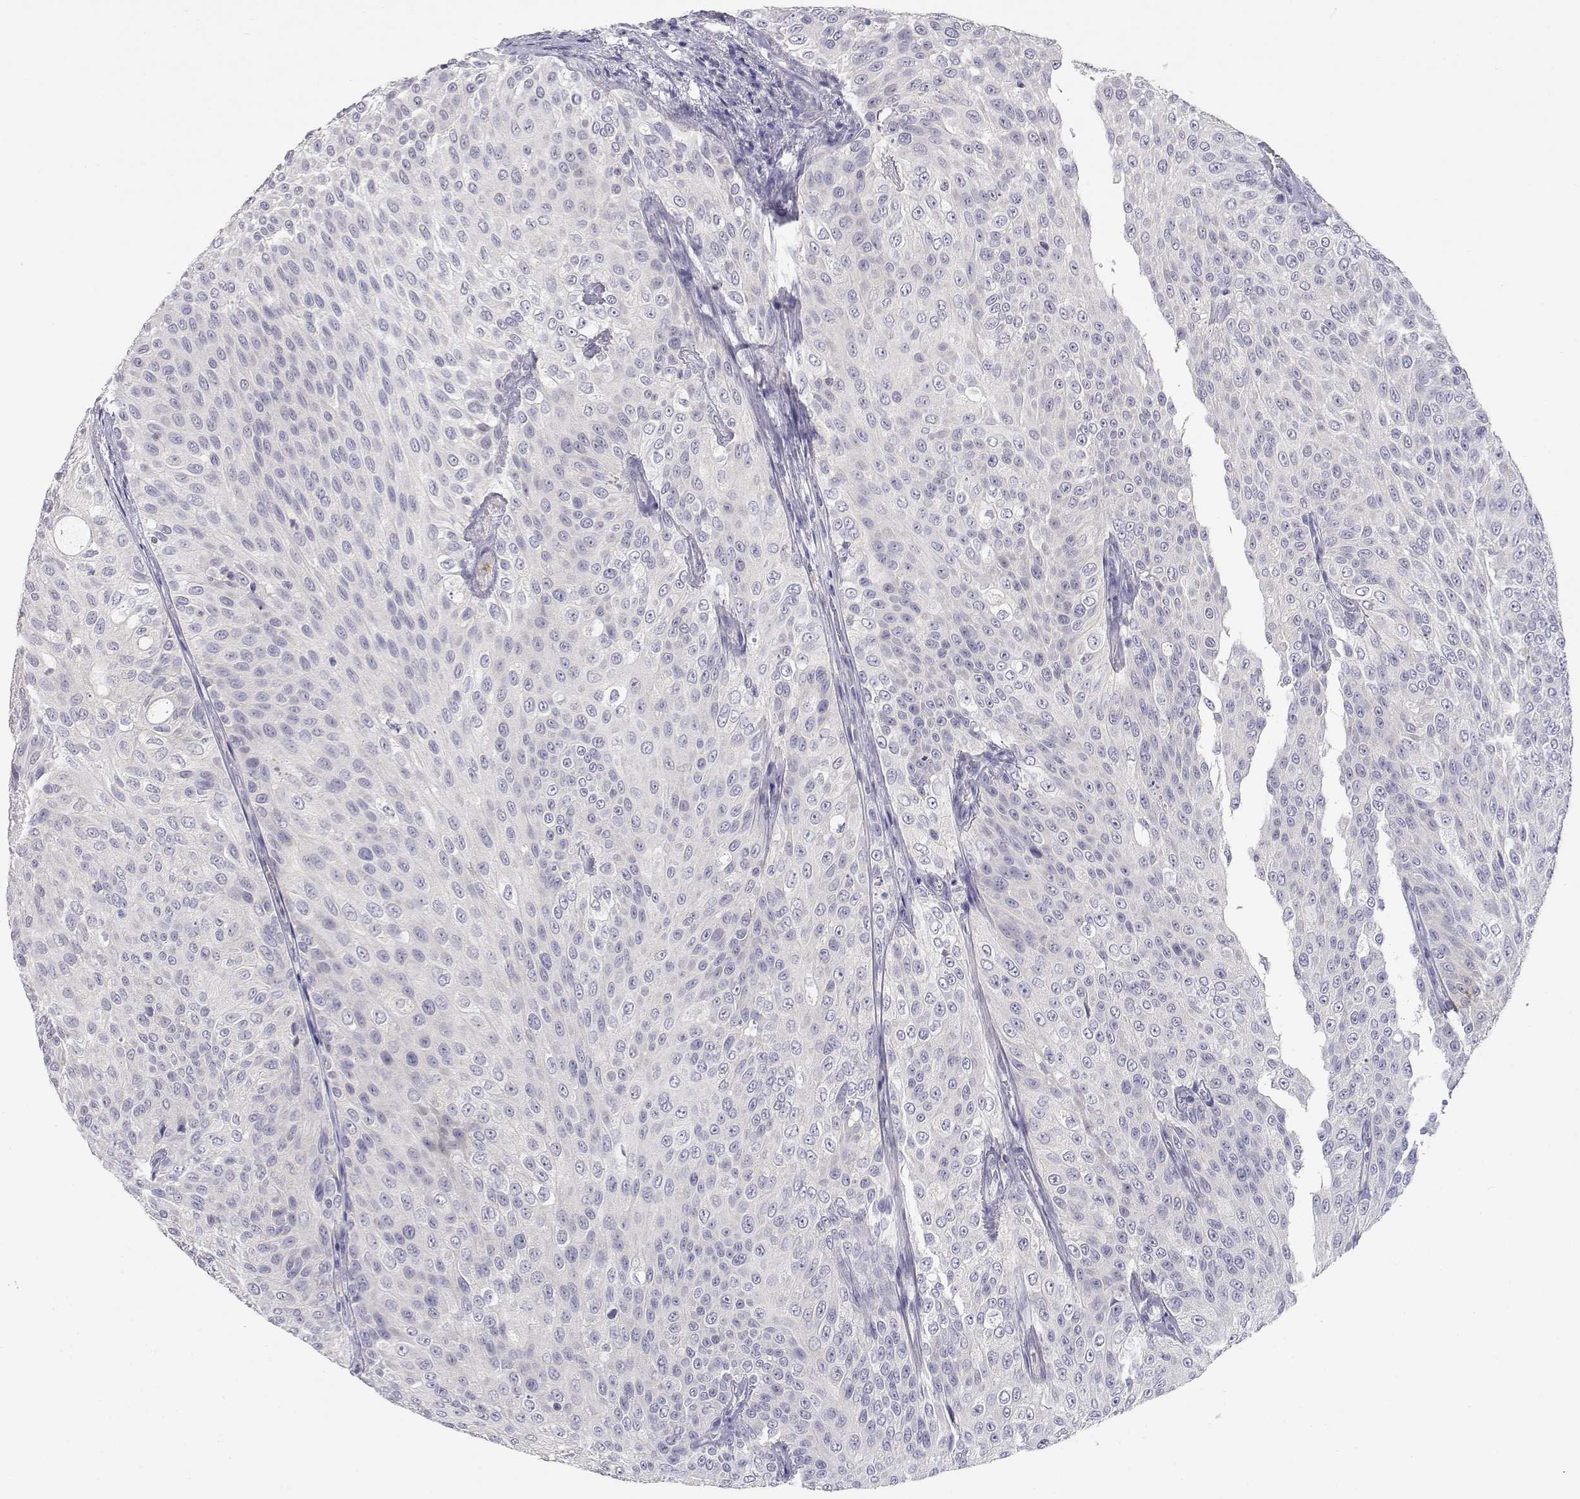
{"staining": {"intensity": "negative", "quantity": "none", "location": "none"}, "tissue": "urothelial cancer", "cell_type": "Tumor cells", "image_type": "cancer", "snomed": [{"axis": "morphology", "description": "Urothelial carcinoma, Low grade"}, {"axis": "topography", "description": "Ureter, NOS"}, {"axis": "topography", "description": "Urinary bladder"}], "caption": "The immunohistochemistry image has no significant staining in tumor cells of urothelial cancer tissue.", "gene": "ADA", "patient": {"sex": "male", "age": 78}}